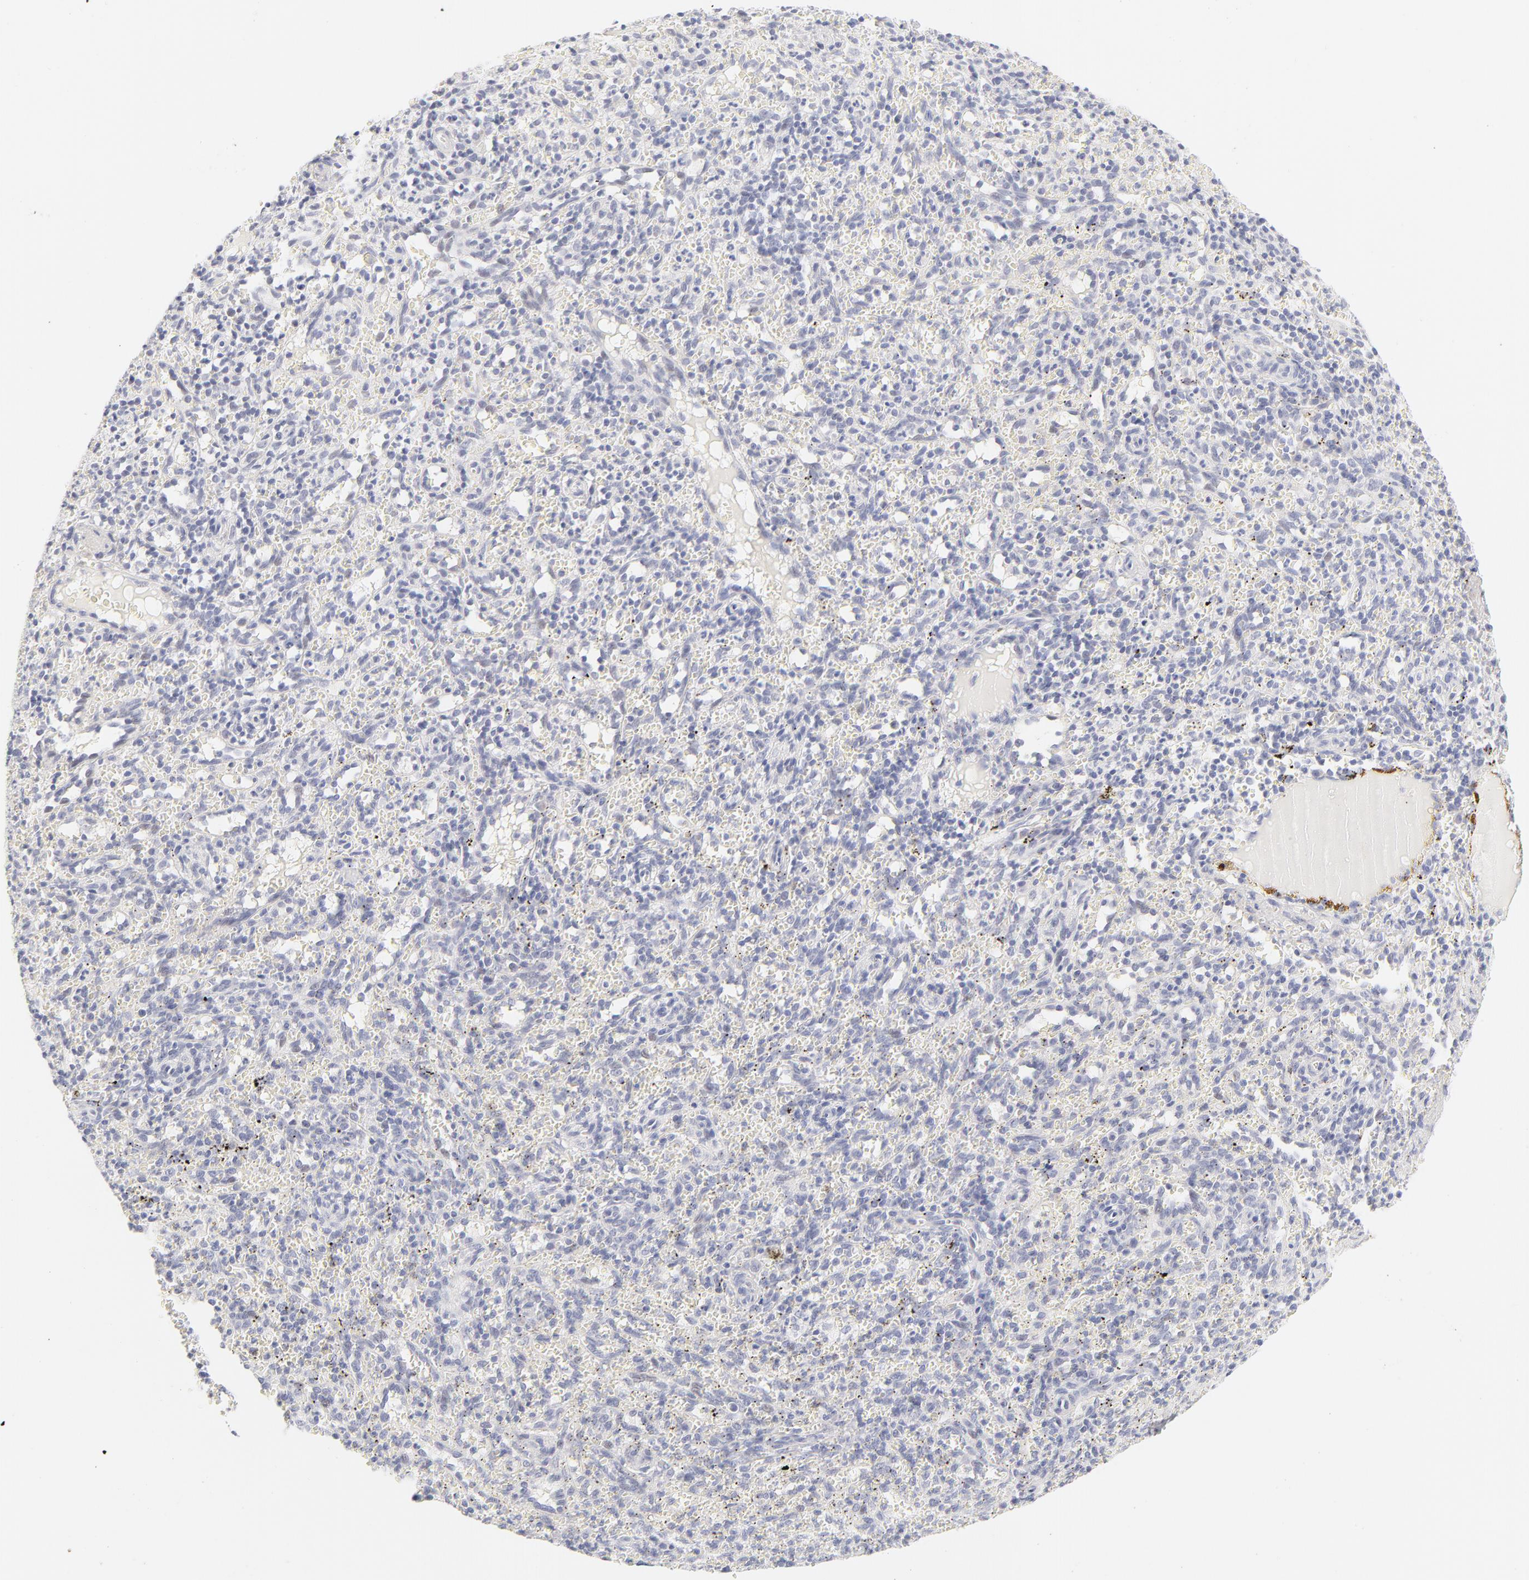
{"staining": {"intensity": "negative", "quantity": "none", "location": "none"}, "tissue": "spleen", "cell_type": "Cells in red pulp", "image_type": "normal", "snomed": [{"axis": "morphology", "description": "Normal tissue, NOS"}, {"axis": "topography", "description": "Spleen"}], "caption": "Unremarkable spleen was stained to show a protein in brown. There is no significant positivity in cells in red pulp. The staining was performed using DAB to visualize the protein expression in brown, while the nuclei were stained in blue with hematoxylin (Magnification: 20x).", "gene": "NPNT", "patient": {"sex": "female", "age": 10}}